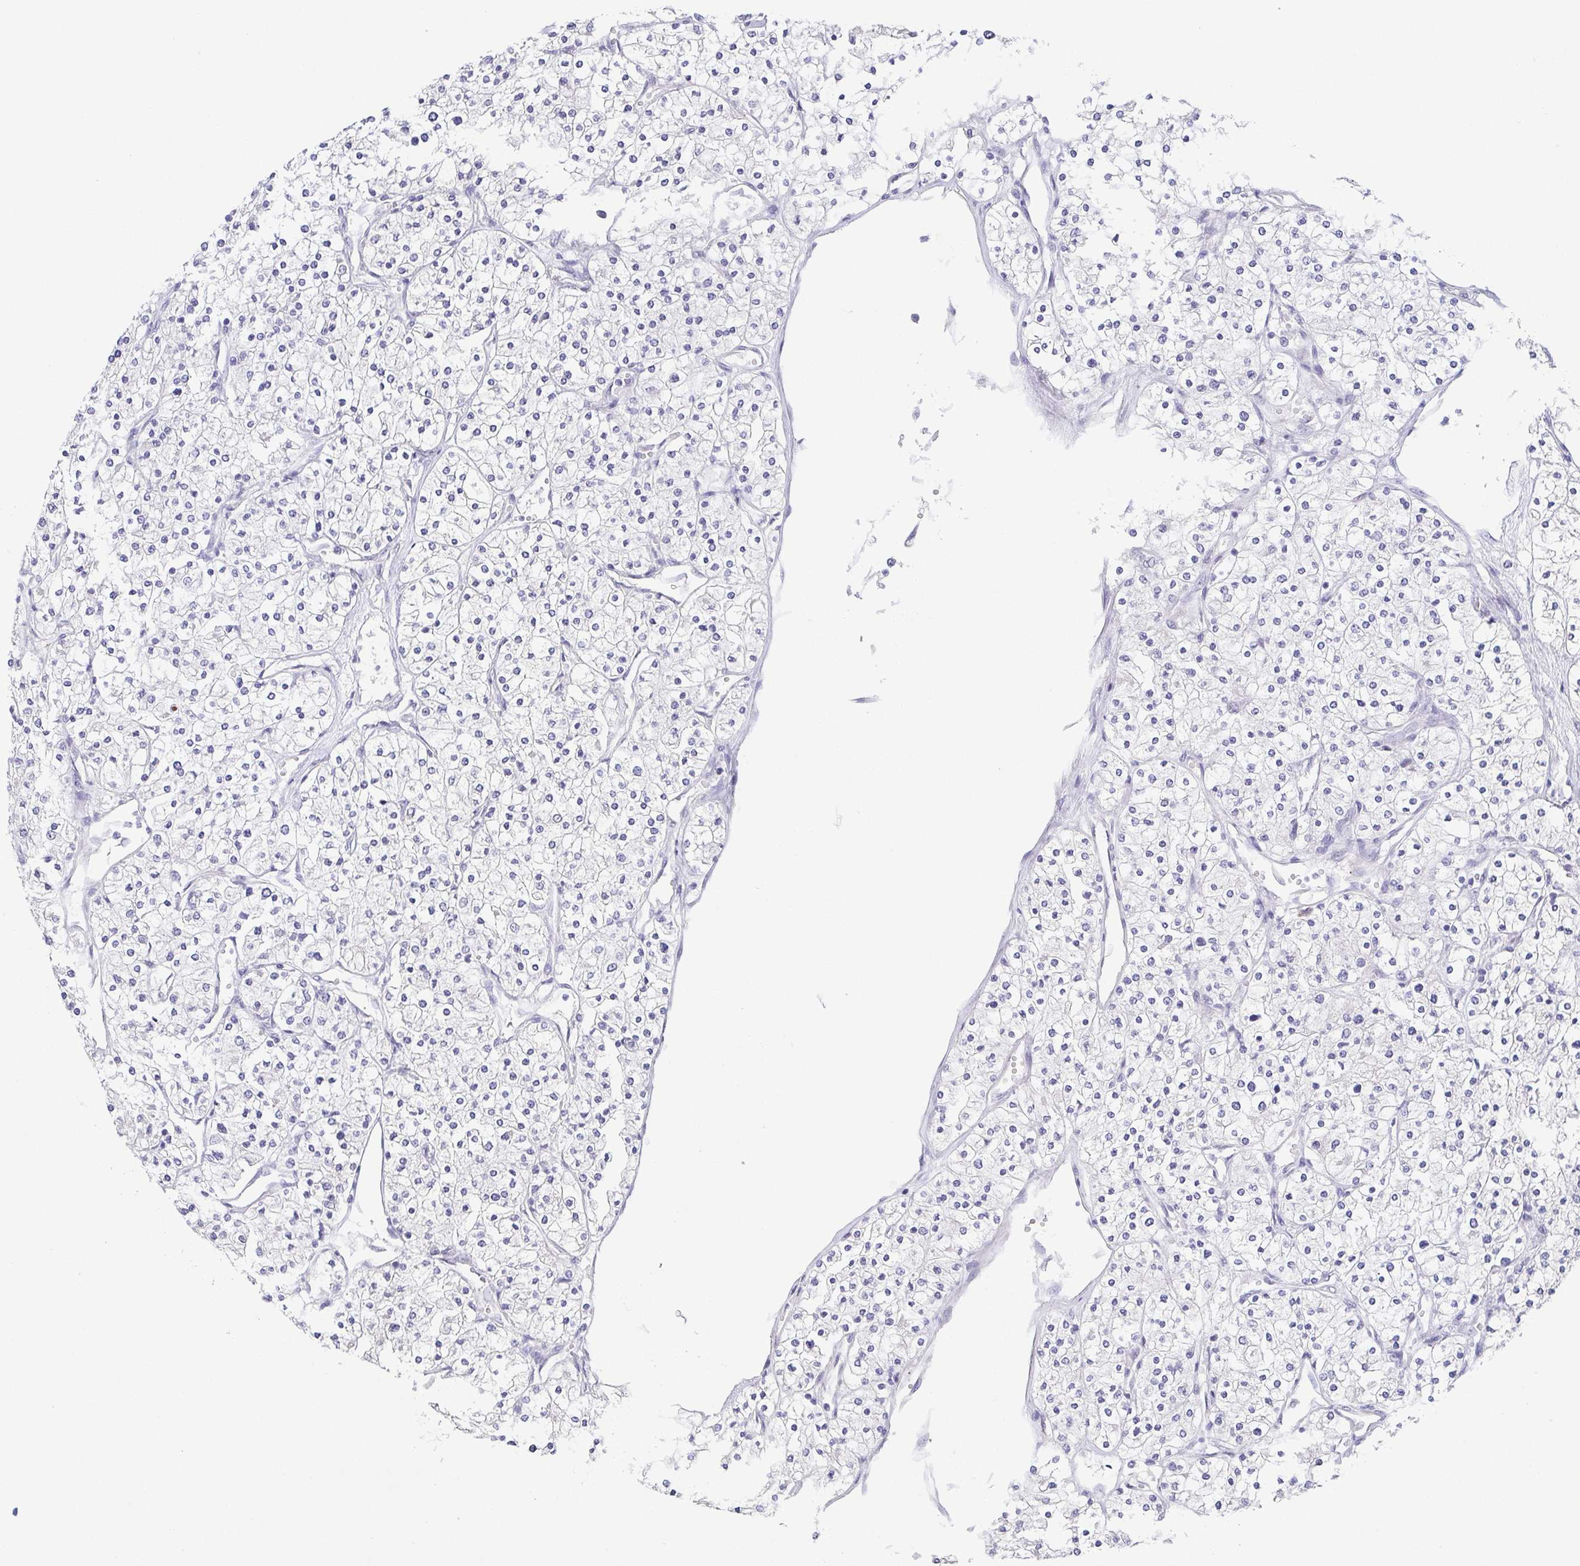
{"staining": {"intensity": "negative", "quantity": "none", "location": "none"}, "tissue": "renal cancer", "cell_type": "Tumor cells", "image_type": "cancer", "snomed": [{"axis": "morphology", "description": "Adenocarcinoma, NOS"}, {"axis": "topography", "description": "Kidney"}], "caption": "Protein analysis of renal adenocarcinoma reveals no significant expression in tumor cells.", "gene": "NEFH", "patient": {"sex": "male", "age": 80}}